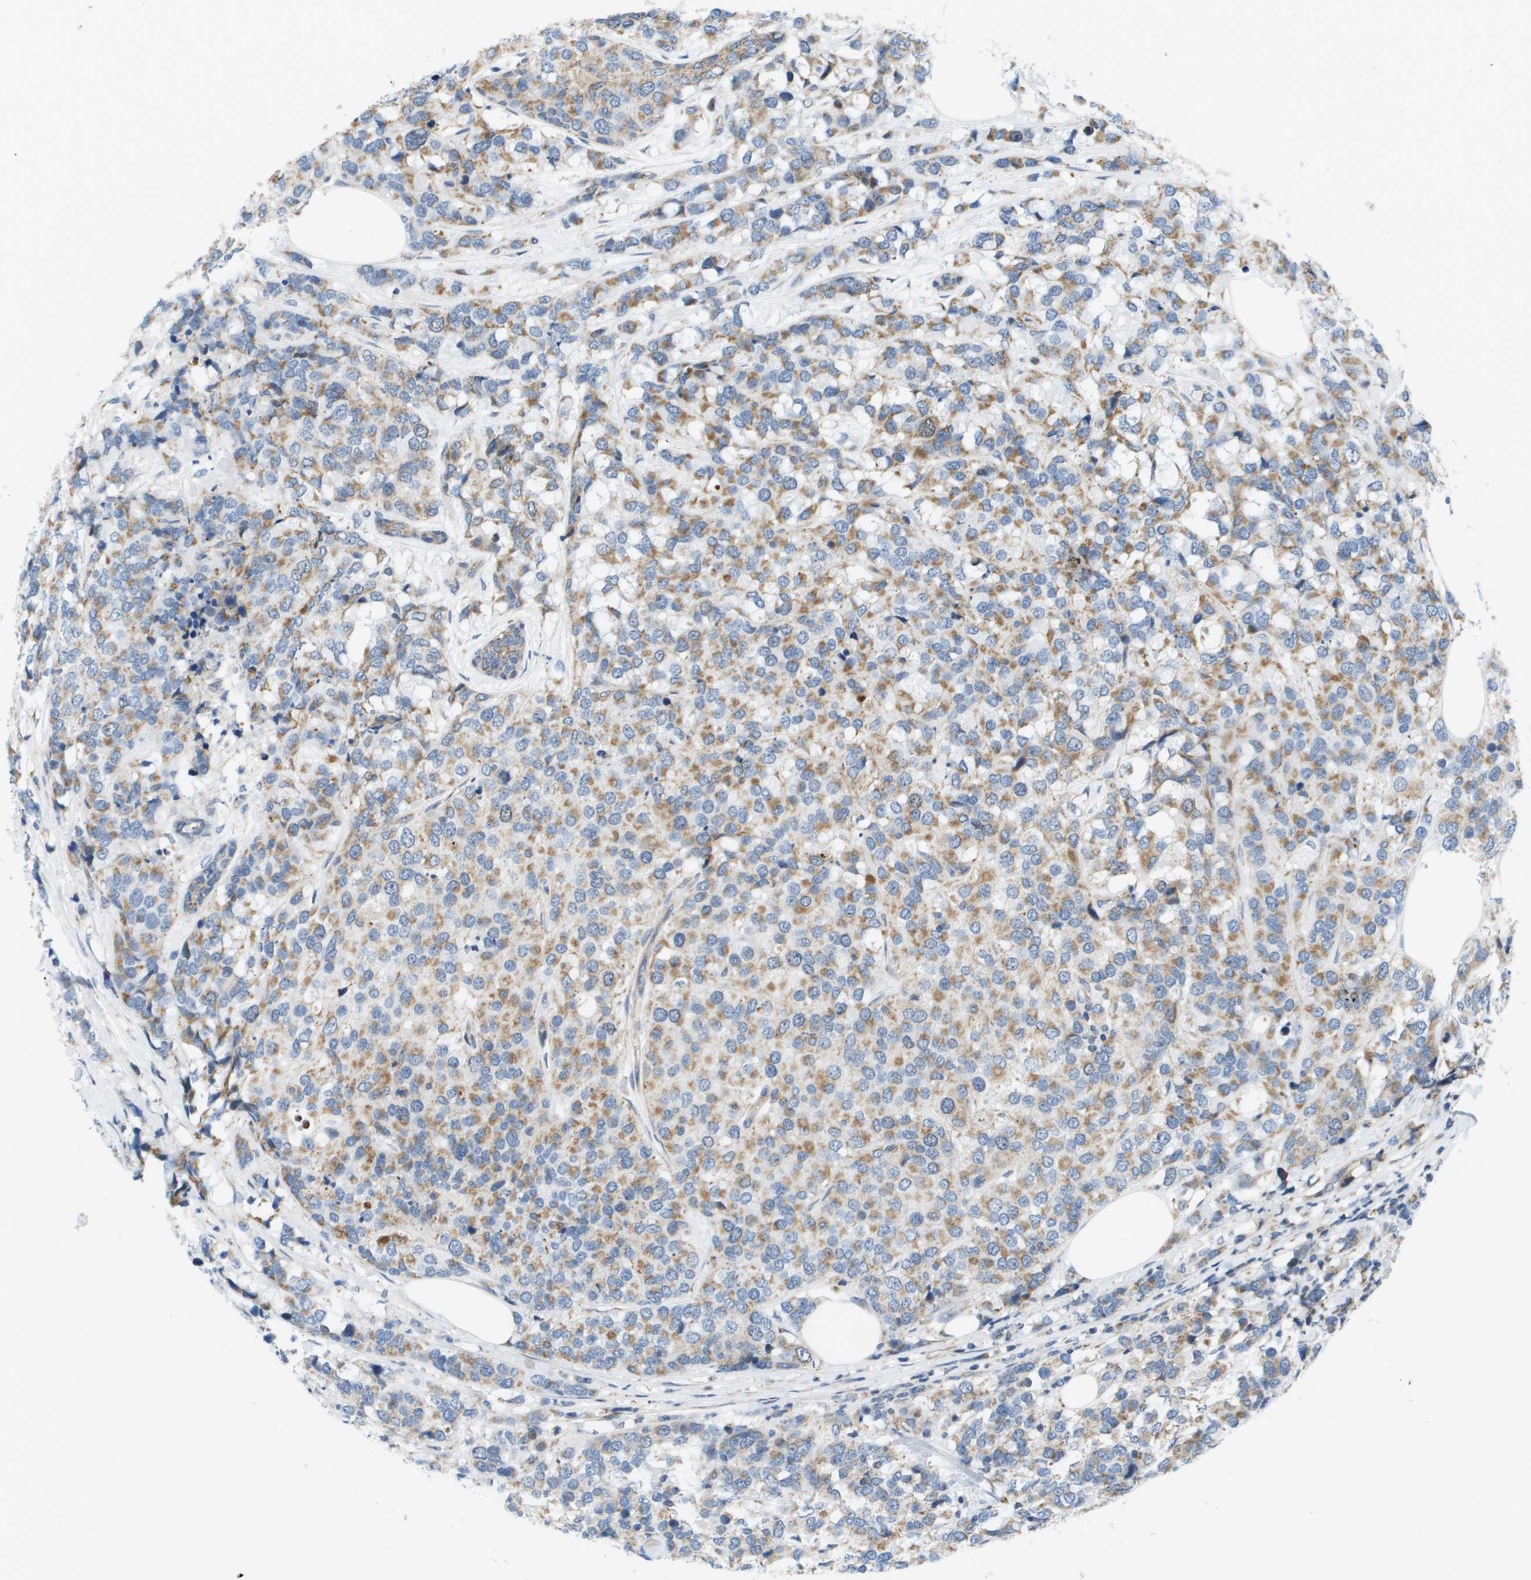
{"staining": {"intensity": "moderate", "quantity": "25%-75%", "location": "cytoplasmic/membranous"}, "tissue": "breast cancer", "cell_type": "Tumor cells", "image_type": "cancer", "snomed": [{"axis": "morphology", "description": "Lobular carcinoma"}, {"axis": "topography", "description": "Breast"}], "caption": "IHC staining of breast cancer (lobular carcinoma), which exhibits medium levels of moderate cytoplasmic/membranous staining in approximately 25%-75% of tumor cells indicating moderate cytoplasmic/membranous protein staining. The staining was performed using DAB (brown) for protein detection and nuclei were counterstained in hematoxylin (blue).", "gene": "KRT23", "patient": {"sex": "female", "age": 59}}